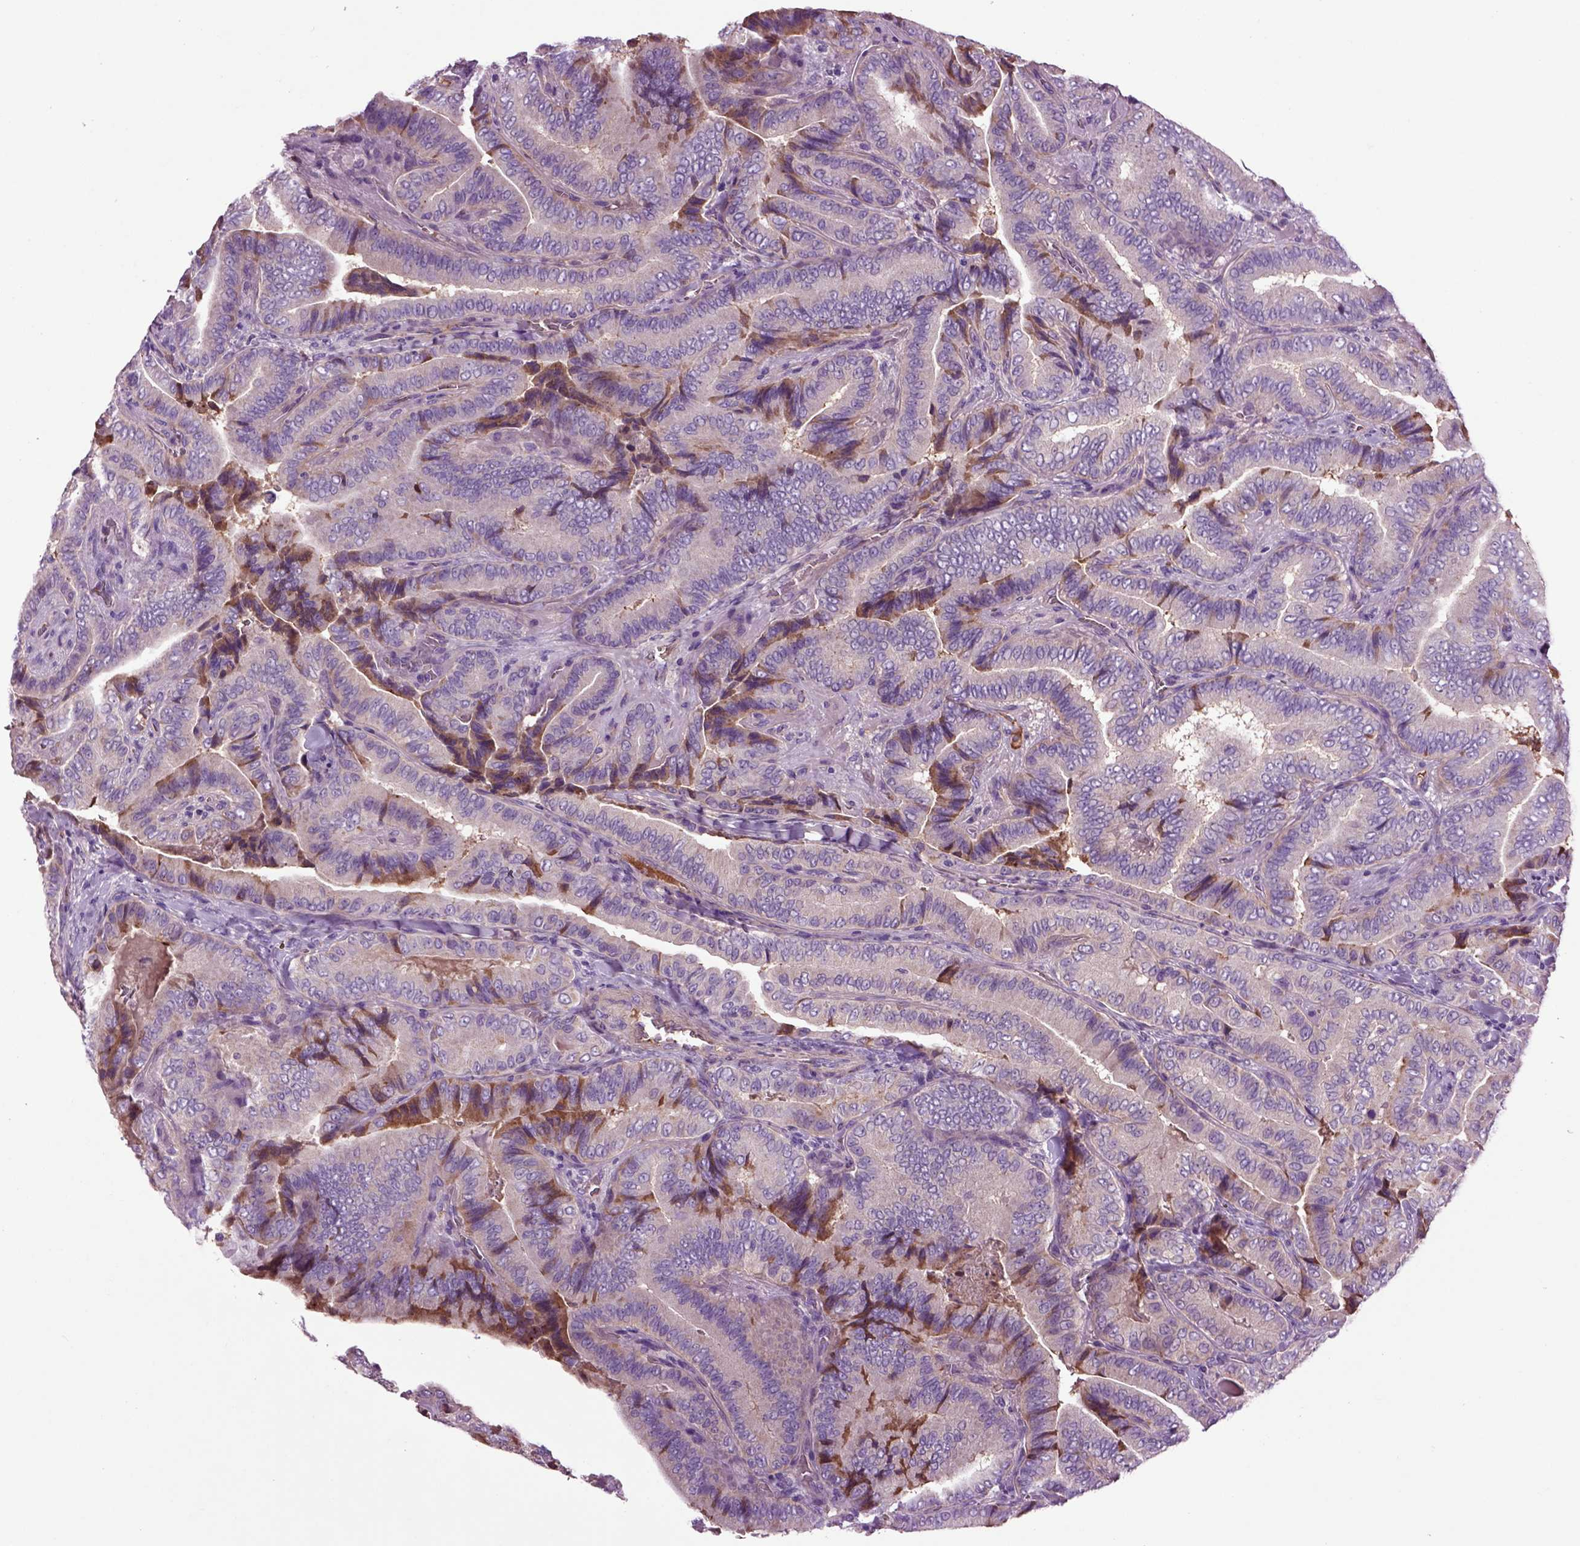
{"staining": {"intensity": "negative", "quantity": "none", "location": "none"}, "tissue": "thyroid cancer", "cell_type": "Tumor cells", "image_type": "cancer", "snomed": [{"axis": "morphology", "description": "Papillary adenocarcinoma, NOS"}, {"axis": "topography", "description": "Thyroid gland"}], "caption": "The immunohistochemistry photomicrograph has no significant expression in tumor cells of papillary adenocarcinoma (thyroid) tissue.", "gene": "SPON1", "patient": {"sex": "male", "age": 61}}